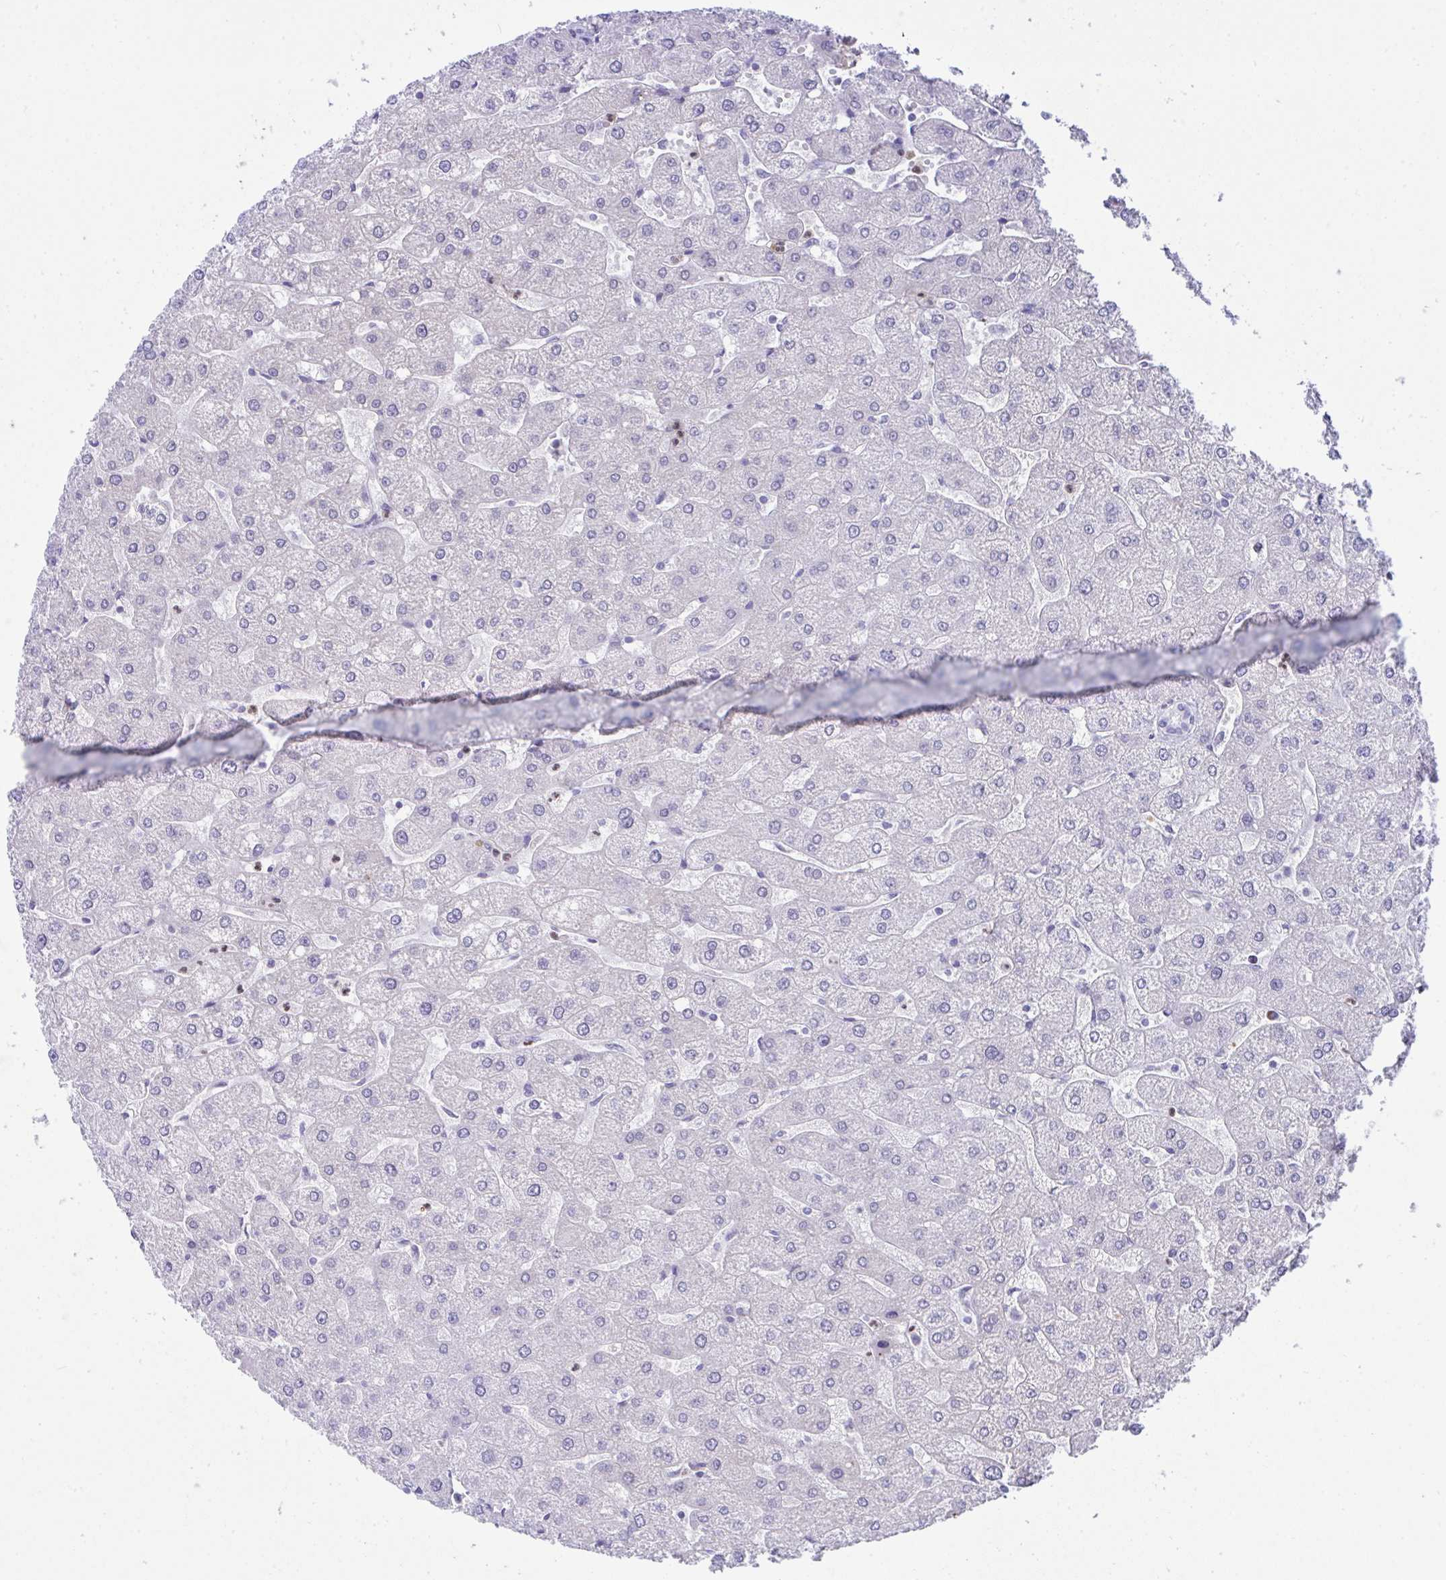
{"staining": {"intensity": "negative", "quantity": "none", "location": "none"}, "tissue": "liver", "cell_type": "Cholangiocytes", "image_type": "normal", "snomed": [{"axis": "morphology", "description": "Normal tissue, NOS"}, {"axis": "topography", "description": "Liver"}], "caption": "The micrograph shows no staining of cholangiocytes in normal liver.", "gene": "PLA2G12B", "patient": {"sex": "male", "age": 67}}